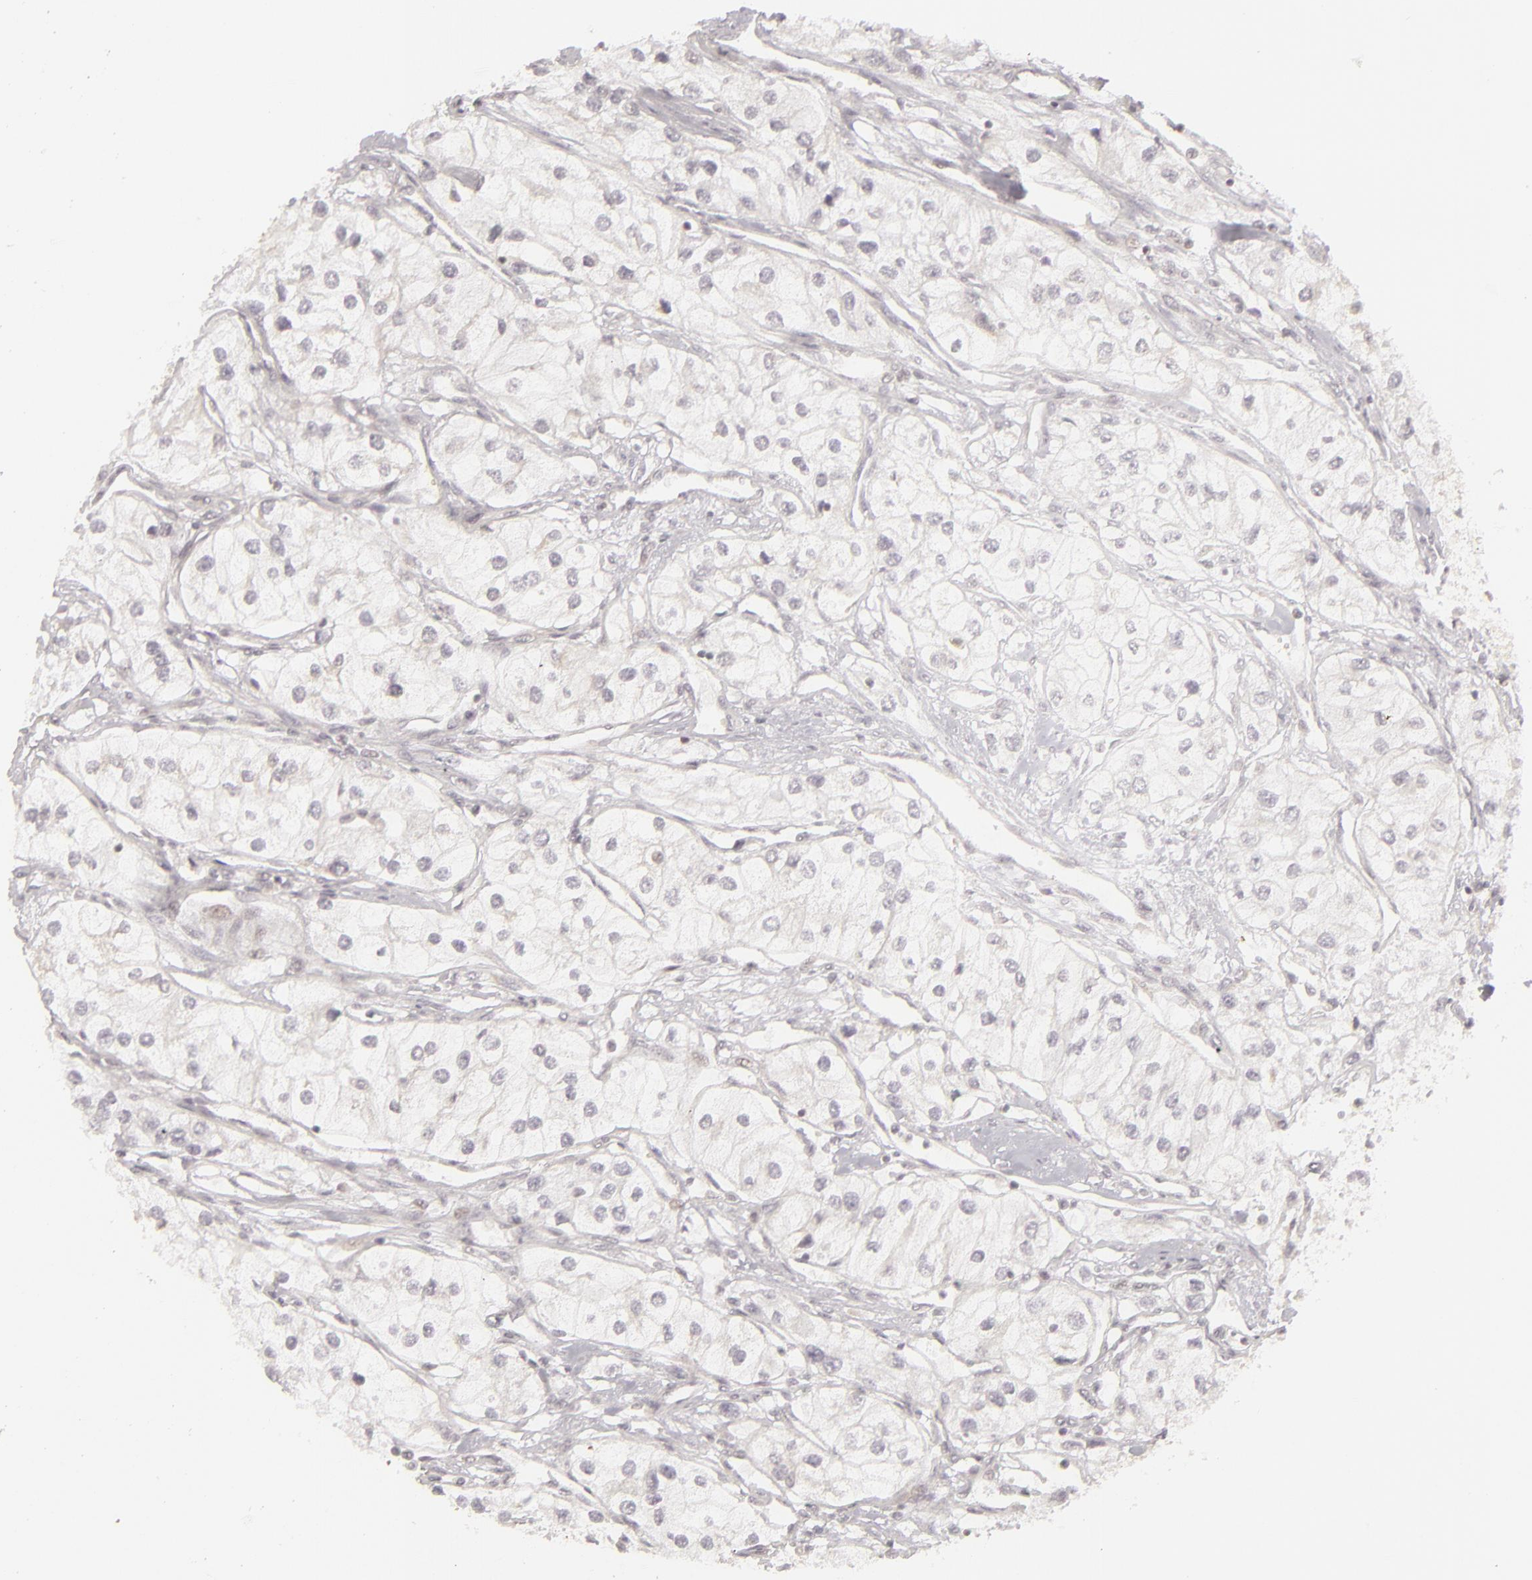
{"staining": {"intensity": "negative", "quantity": "none", "location": "none"}, "tissue": "renal cancer", "cell_type": "Tumor cells", "image_type": "cancer", "snomed": [{"axis": "morphology", "description": "Adenocarcinoma, NOS"}, {"axis": "topography", "description": "Kidney"}], "caption": "Immunohistochemical staining of renal adenocarcinoma reveals no significant expression in tumor cells. (DAB immunohistochemistry with hematoxylin counter stain).", "gene": "SIX1", "patient": {"sex": "male", "age": 57}}